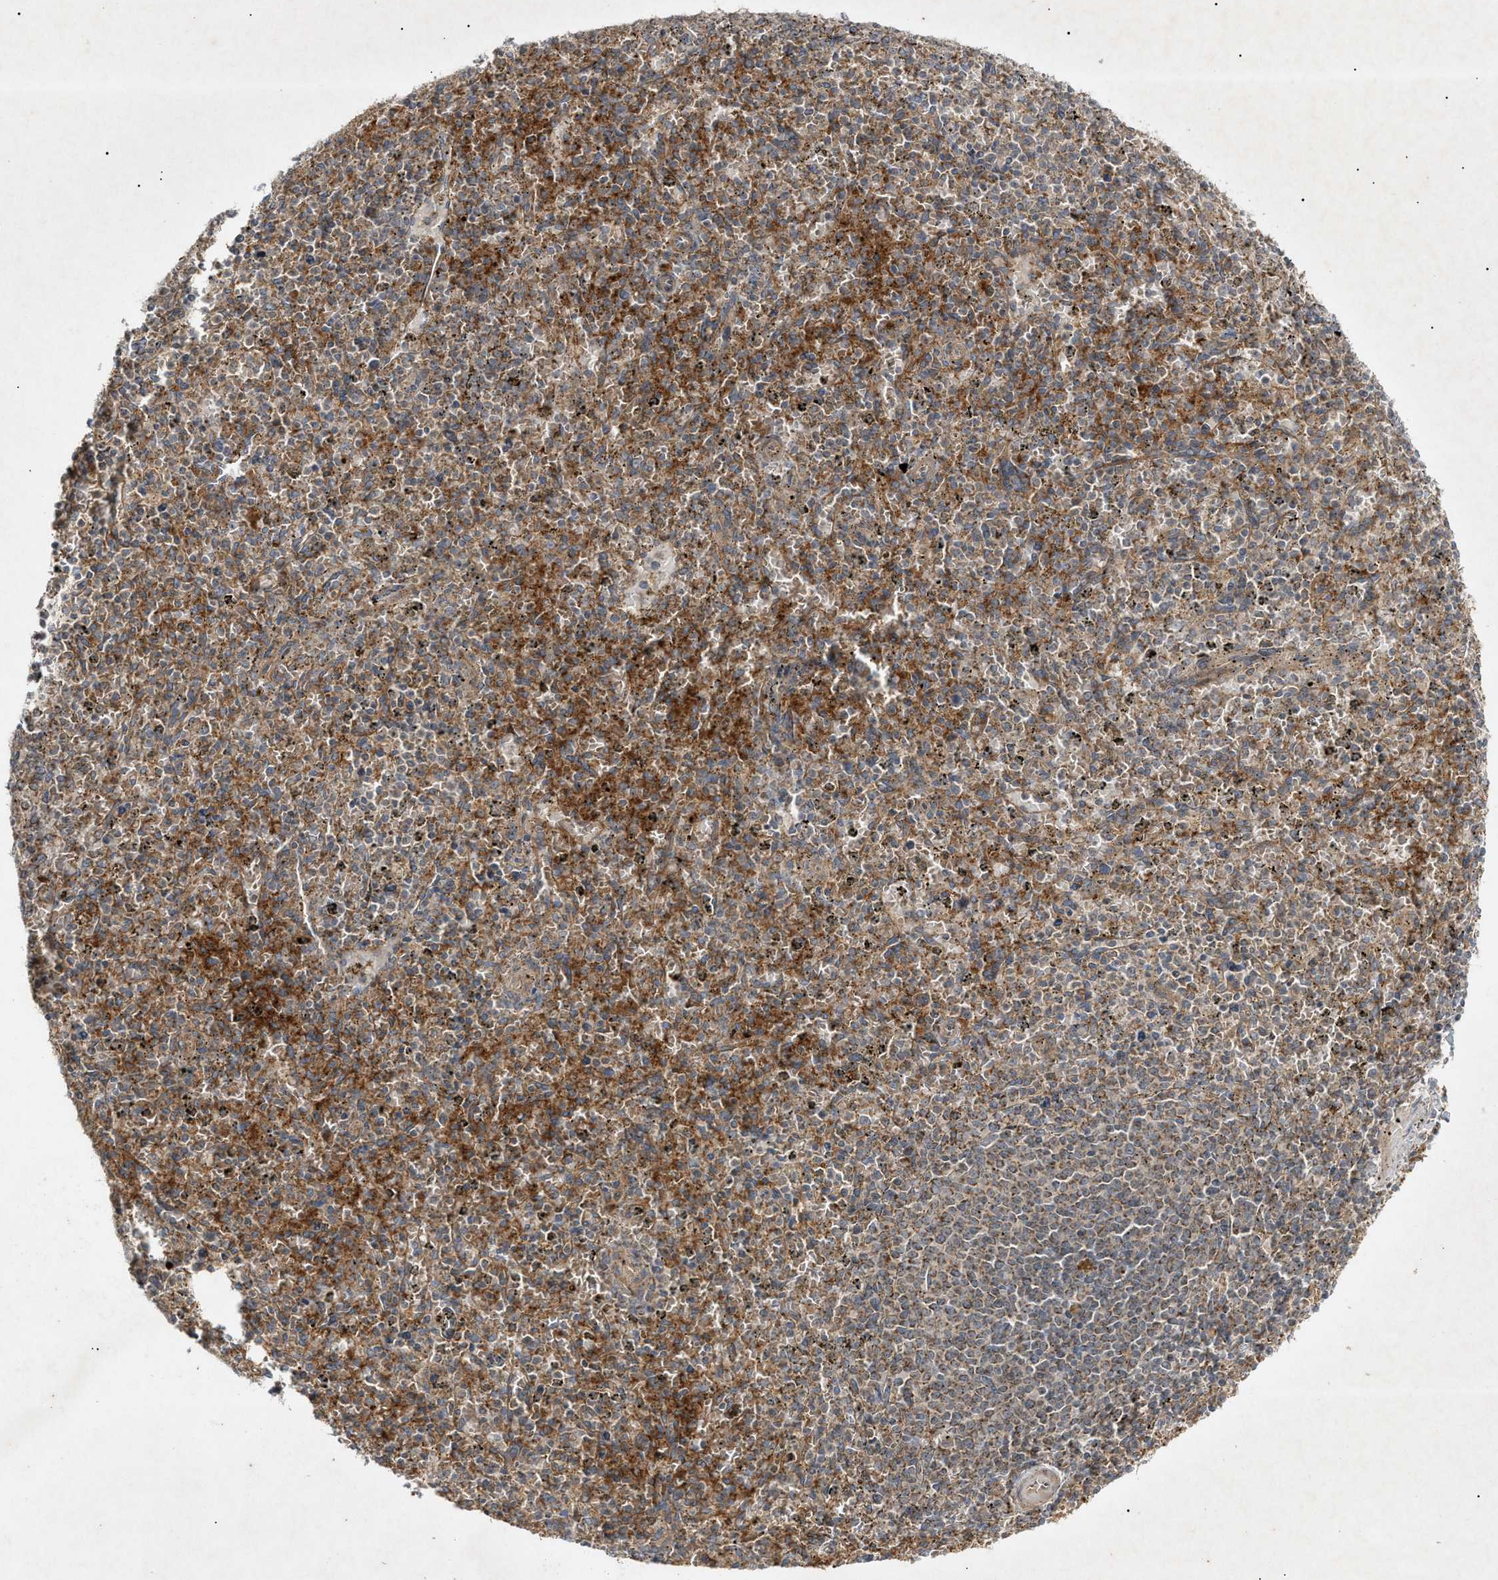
{"staining": {"intensity": "moderate", "quantity": "25%-75%", "location": "cytoplasmic/membranous"}, "tissue": "spleen", "cell_type": "Cells in red pulp", "image_type": "normal", "snomed": [{"axis": "morphology", "description": "Normal tissue, NOS"}, {"axis": "topography", "description": "Spleen"}], "caption": "This is a histology image of immunohistochemistry (IHC) staining of unremarkable spleen, which shows moderate expression in the cytoplasmic/membranous of cells in red pulp.", "gene": "MTCH1", "patient": {"sex": "male", "age": 72}}